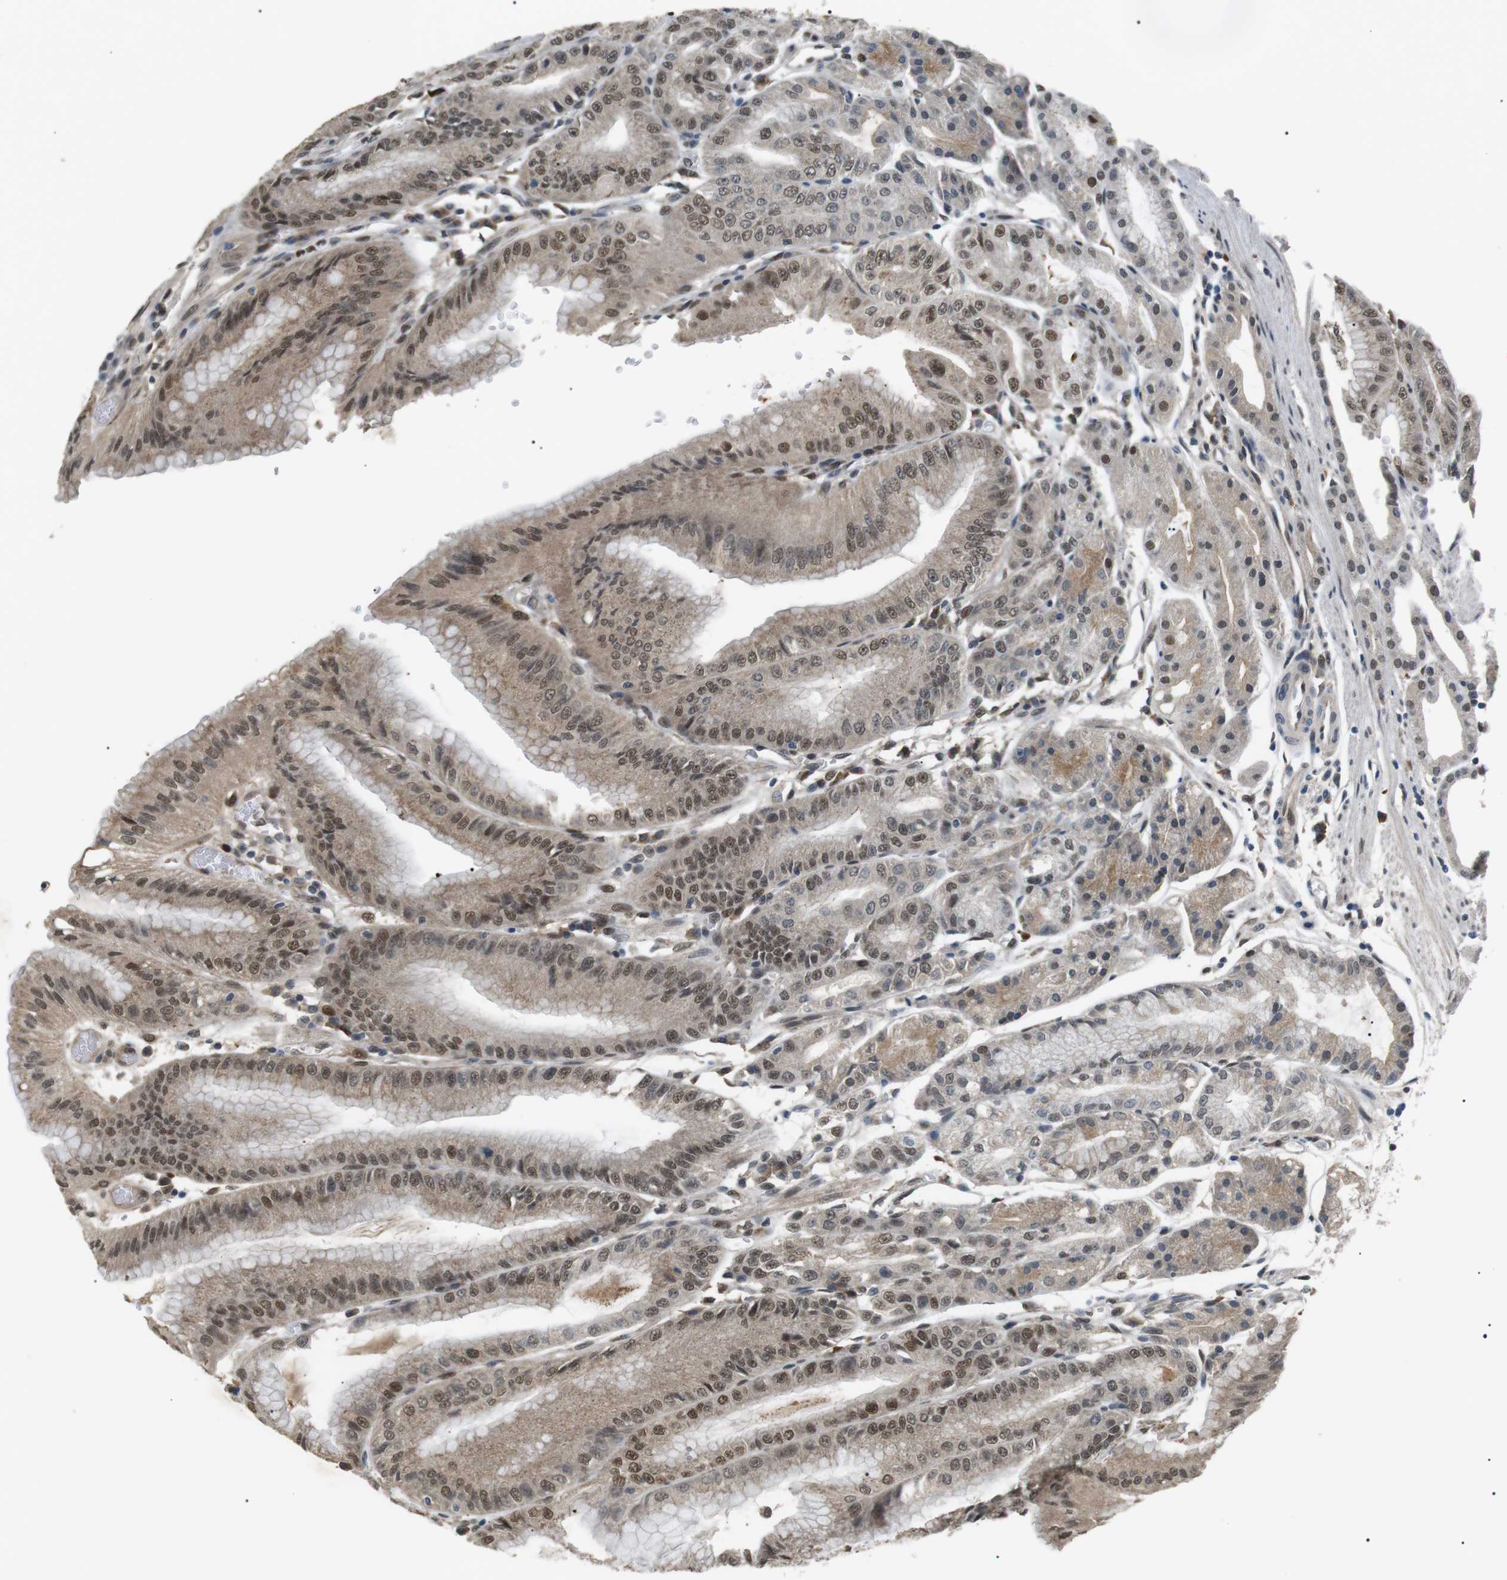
{"staining": {"intensity": "moderate", "quantity": ">75%", "location": "cytoplasmic/membranous,nuclear"}, "tissue": "stomach", "cell_type": "Glandular cells", "image_type": "normal", "snomed": [{"axis": "morphology", "description": "Normal tissue, NOS"}, {"axis": "topography", "description": "Stomach, lower"}], "caption": "Immunohistochemistry of benign stomach demonstrates medium levels of moderate cytoplasmic/membranous,nuclear expression in approximately >75% of glandular cells. Nuclei are stained in blue.", "gene": "ORAI3", "patient": {"sex": "male", "age": 71}}